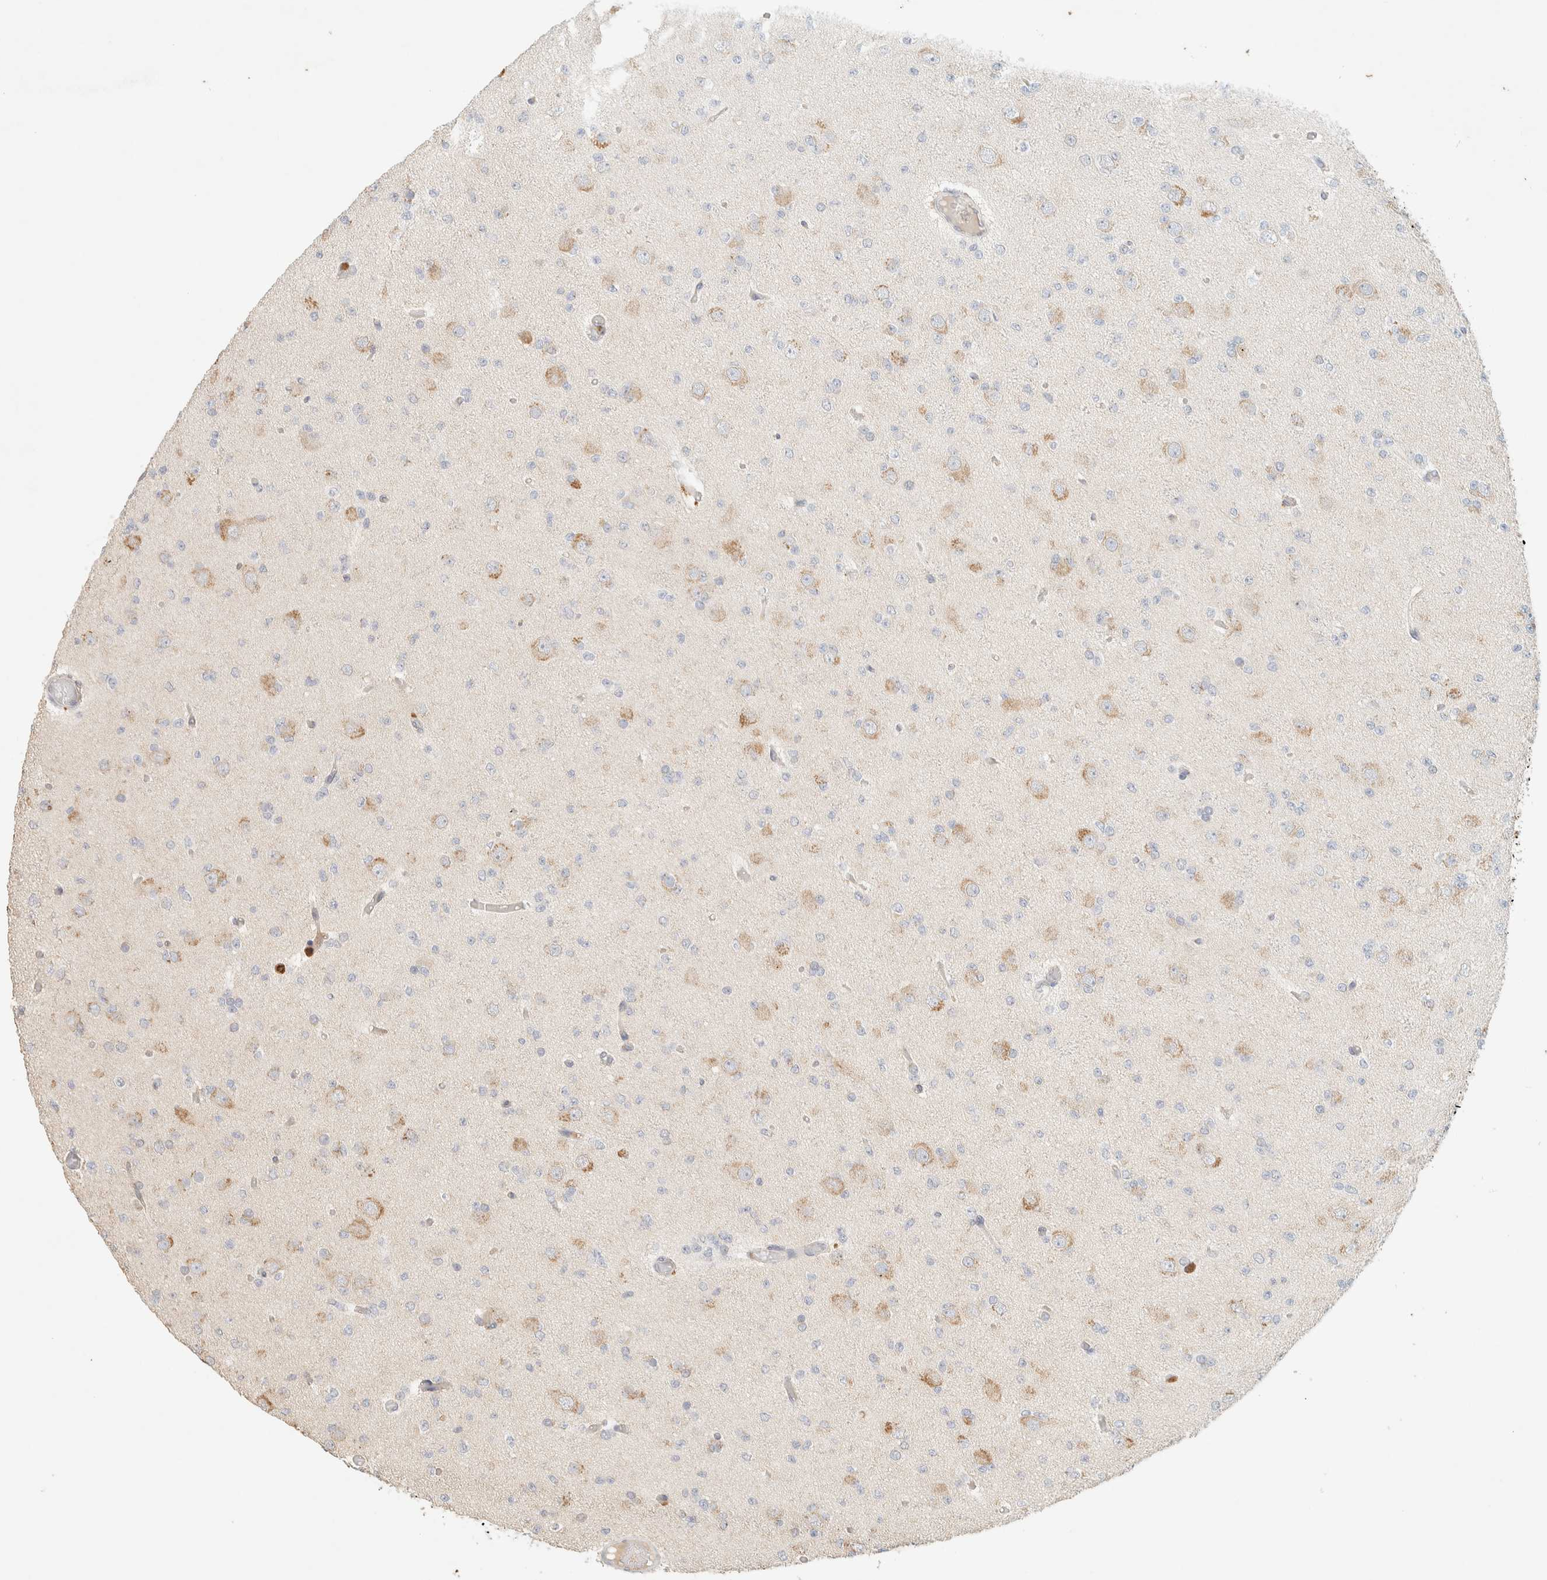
{"staining": {"intensity": "negative", "quantity": "none", "location": "none"}, "tissue": "glioma", "cell_type": "Tumor cells", "image_type": "cancer", "snomed": [{"axis": "morphology", "description": "Glioma, malignant, Low grade"}, {"axis": "topography", "description": "Brain"}], "caption": "Glioma stained for a protein using IHC displays no expression tumor cells.", "gene": "TTC3", "patient": {"sex": "female", "age": 22}}